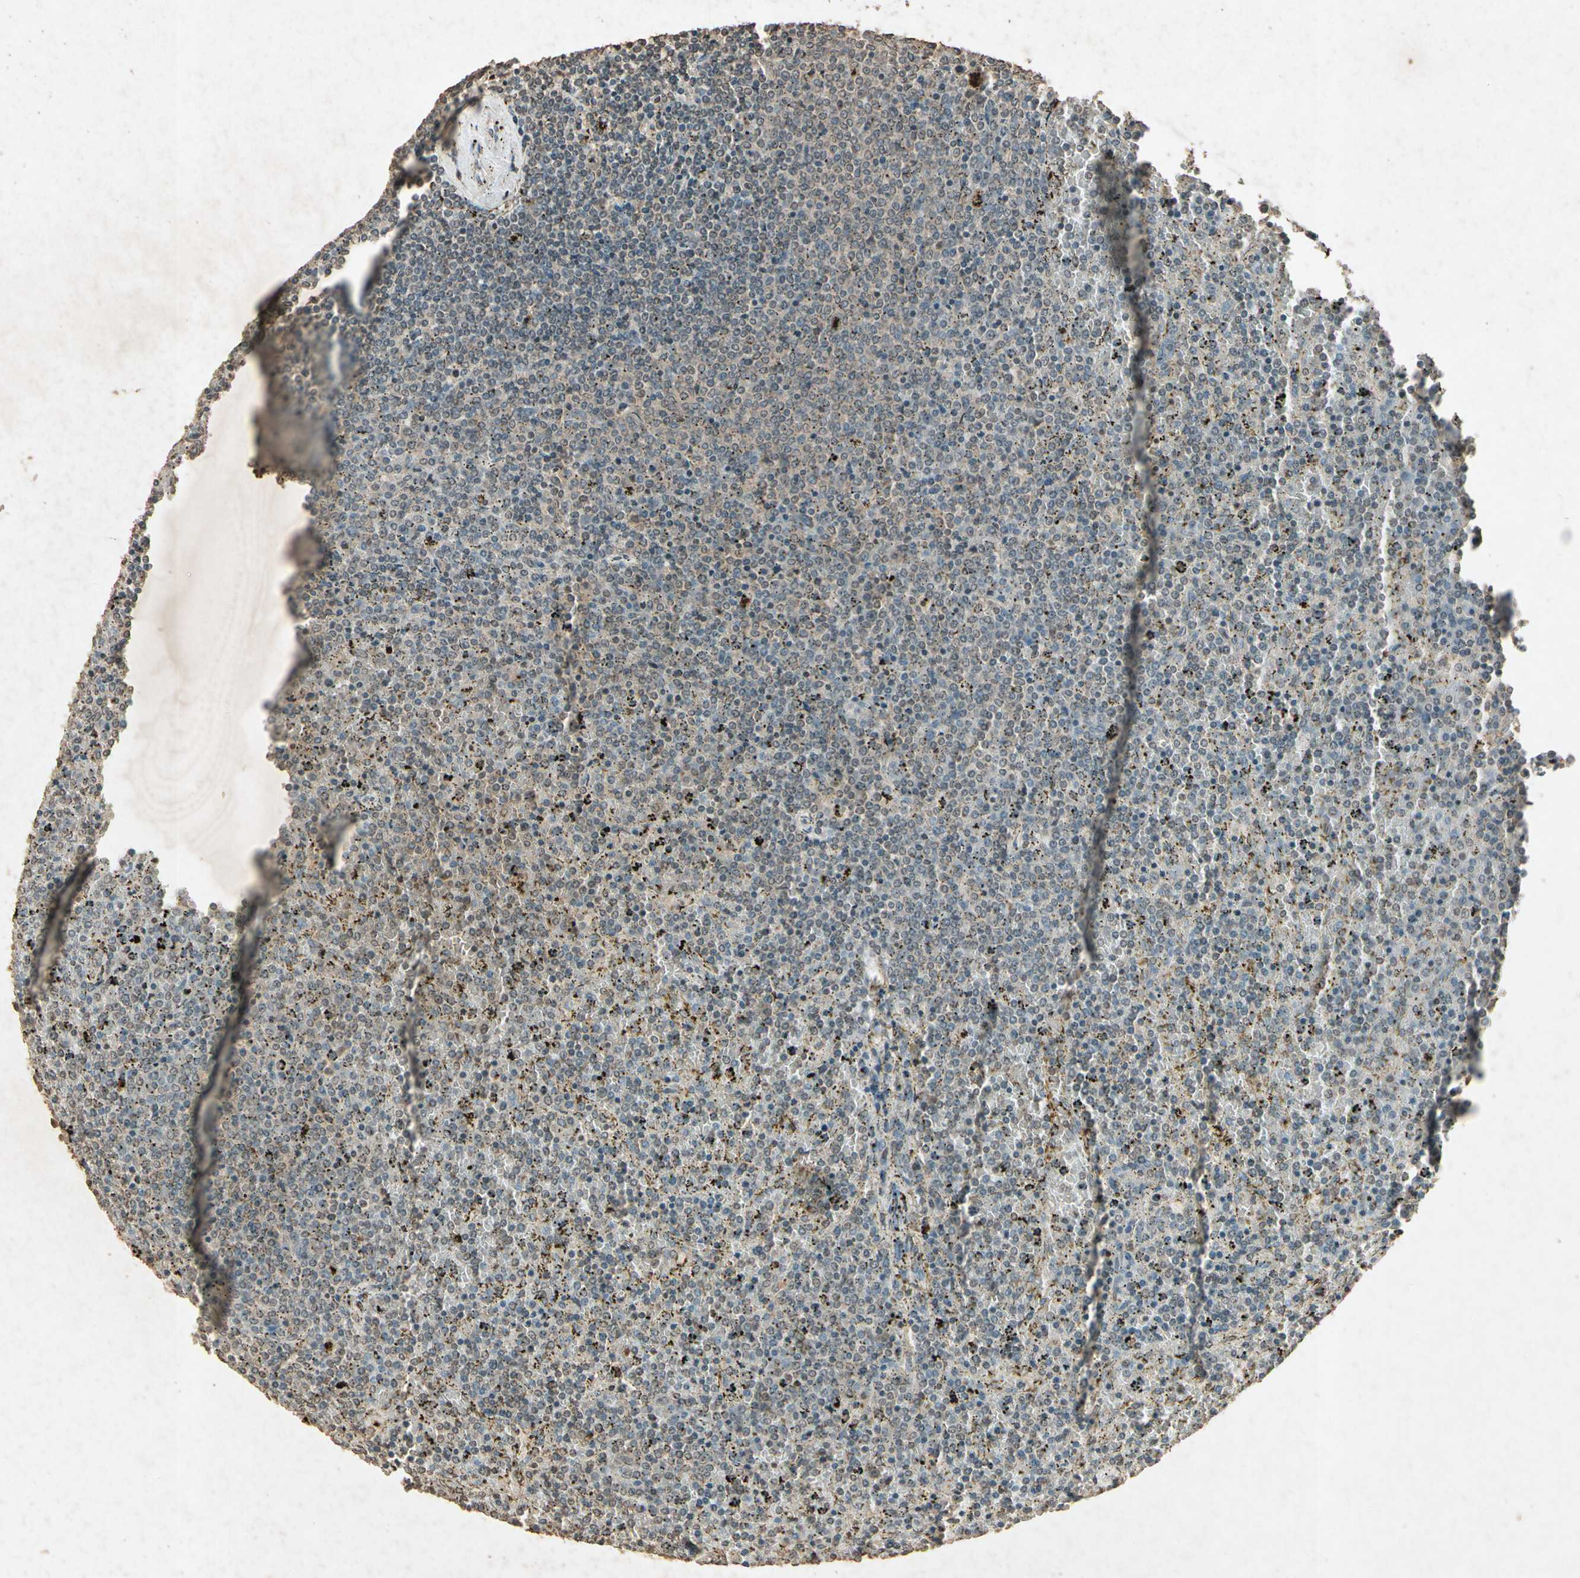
{"staining": {"intensity": "weak", "quantity": "25%-75%", "location": "cytoplasmic/membranous"}, "tissue": "lymphoma", "cell_type": "Tumor cells", "image_type": "cancer", "snomed": [{"axis": "morphology", "description": "Malignant lymphoma, non-Hodgkin's type, Low grade"}, {"axis": "topography", "description": "Spleen"}], "caption": "A low amount of weak cytoplasmic/membranous expression is identified in approximately 25%-75% of tumor cells in lymphoma tissue.", "gene": "GC", "patient": {"sex": "female", "age": 77}}